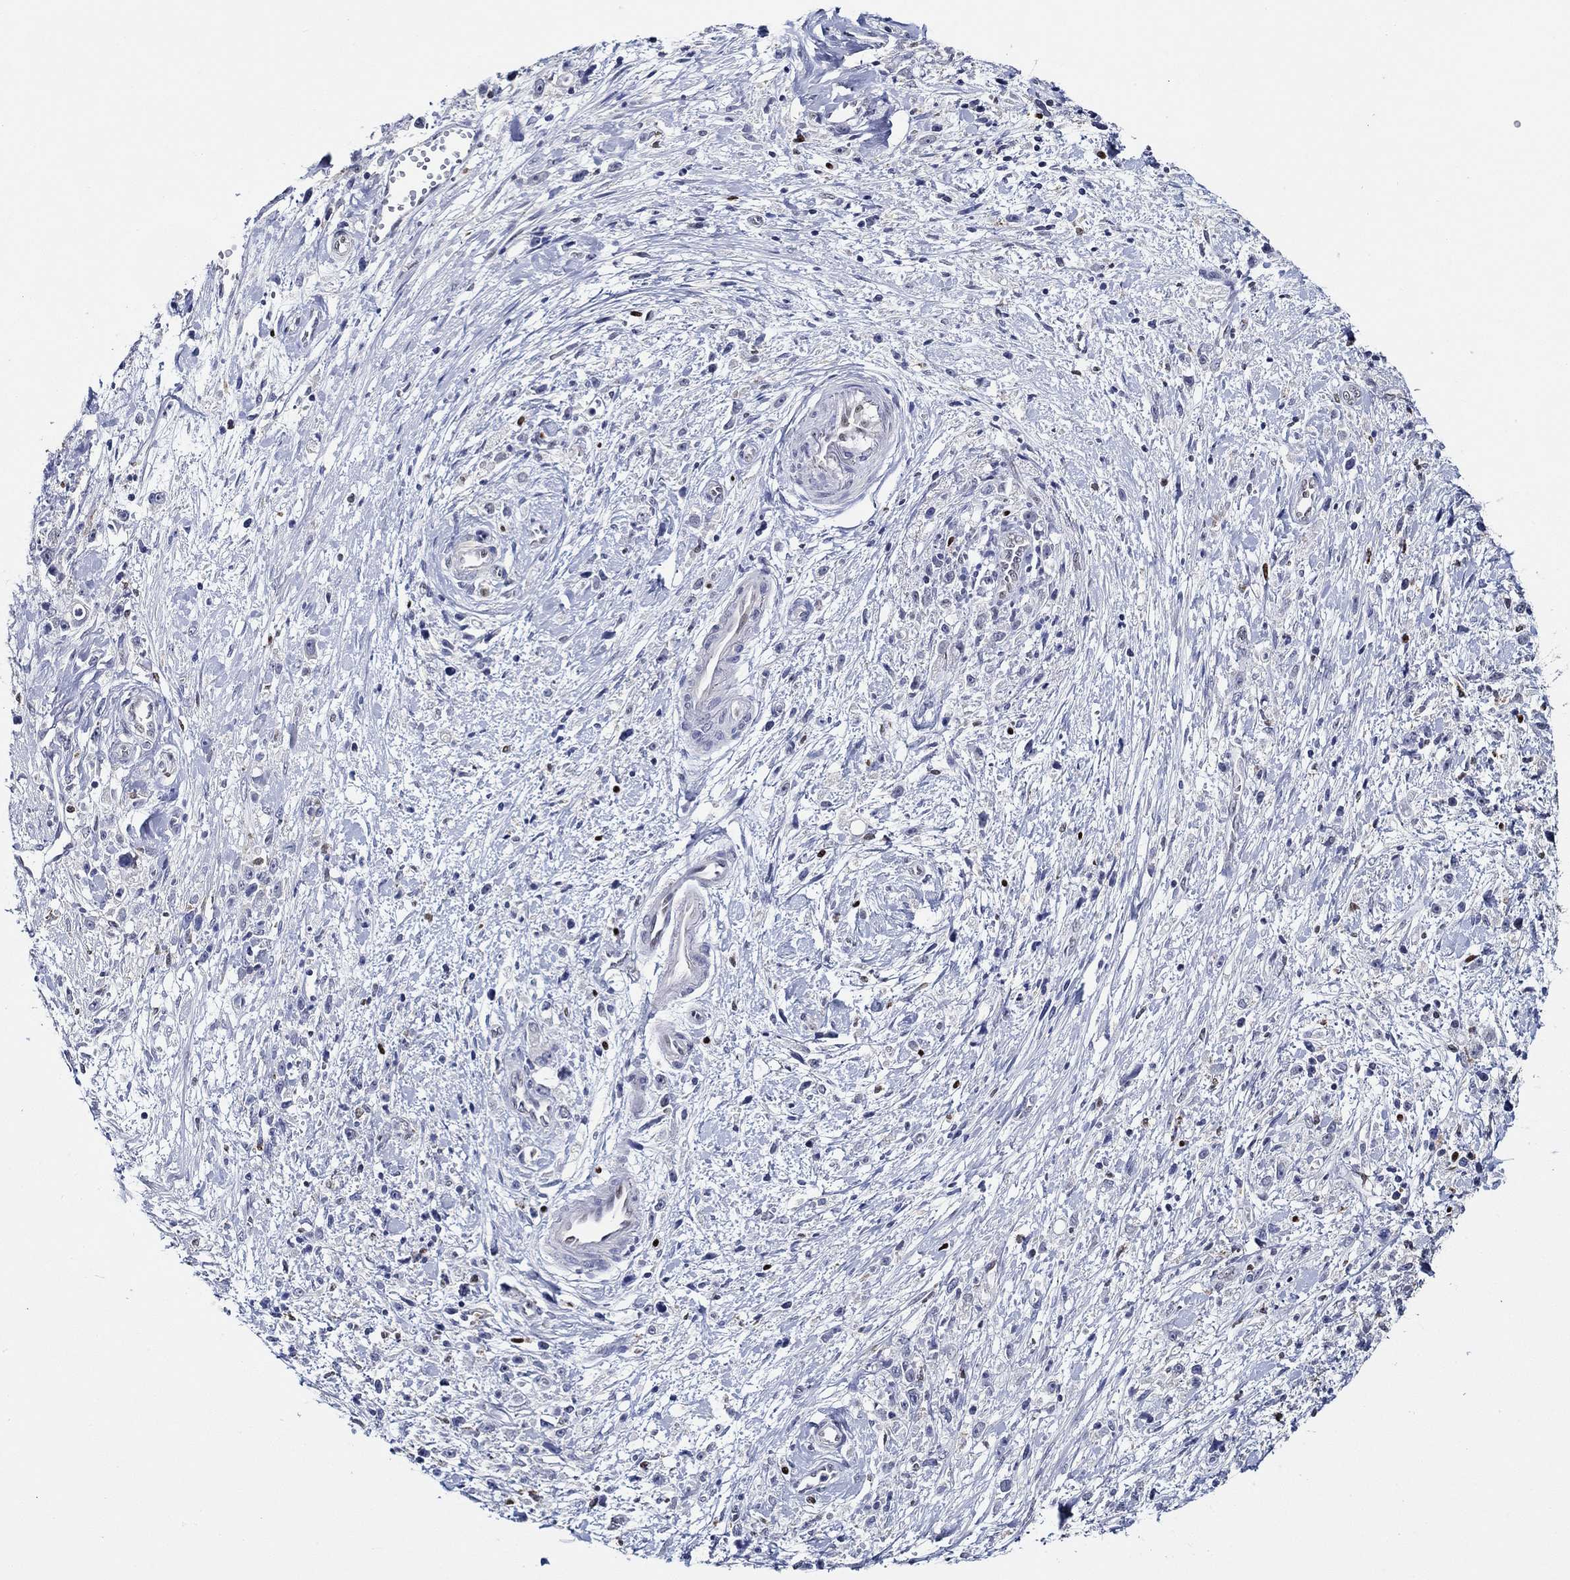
{"staining": {"intensity": "negative", "quantity": "none", "location": "none"}, "tissue": "stomach cancer", "cell_type": "Tumor cells", "image_type": "cancer", "snomed": [{"axis": "morphology", "description": "Adenocarcinoma, NOS"}, {"axis": "topography", "description": "Stomach"}], "caption": "Immunohistochemistry photomicrograph of neoplastic tissue: stomach cancer (adenocarcinoma) stained with DAB (3,3'-diaminobenzidine) displays no significant protein staining in tumor cells.", "gene": "GATA2", "patient": {"sex": "female", "age": 59}}